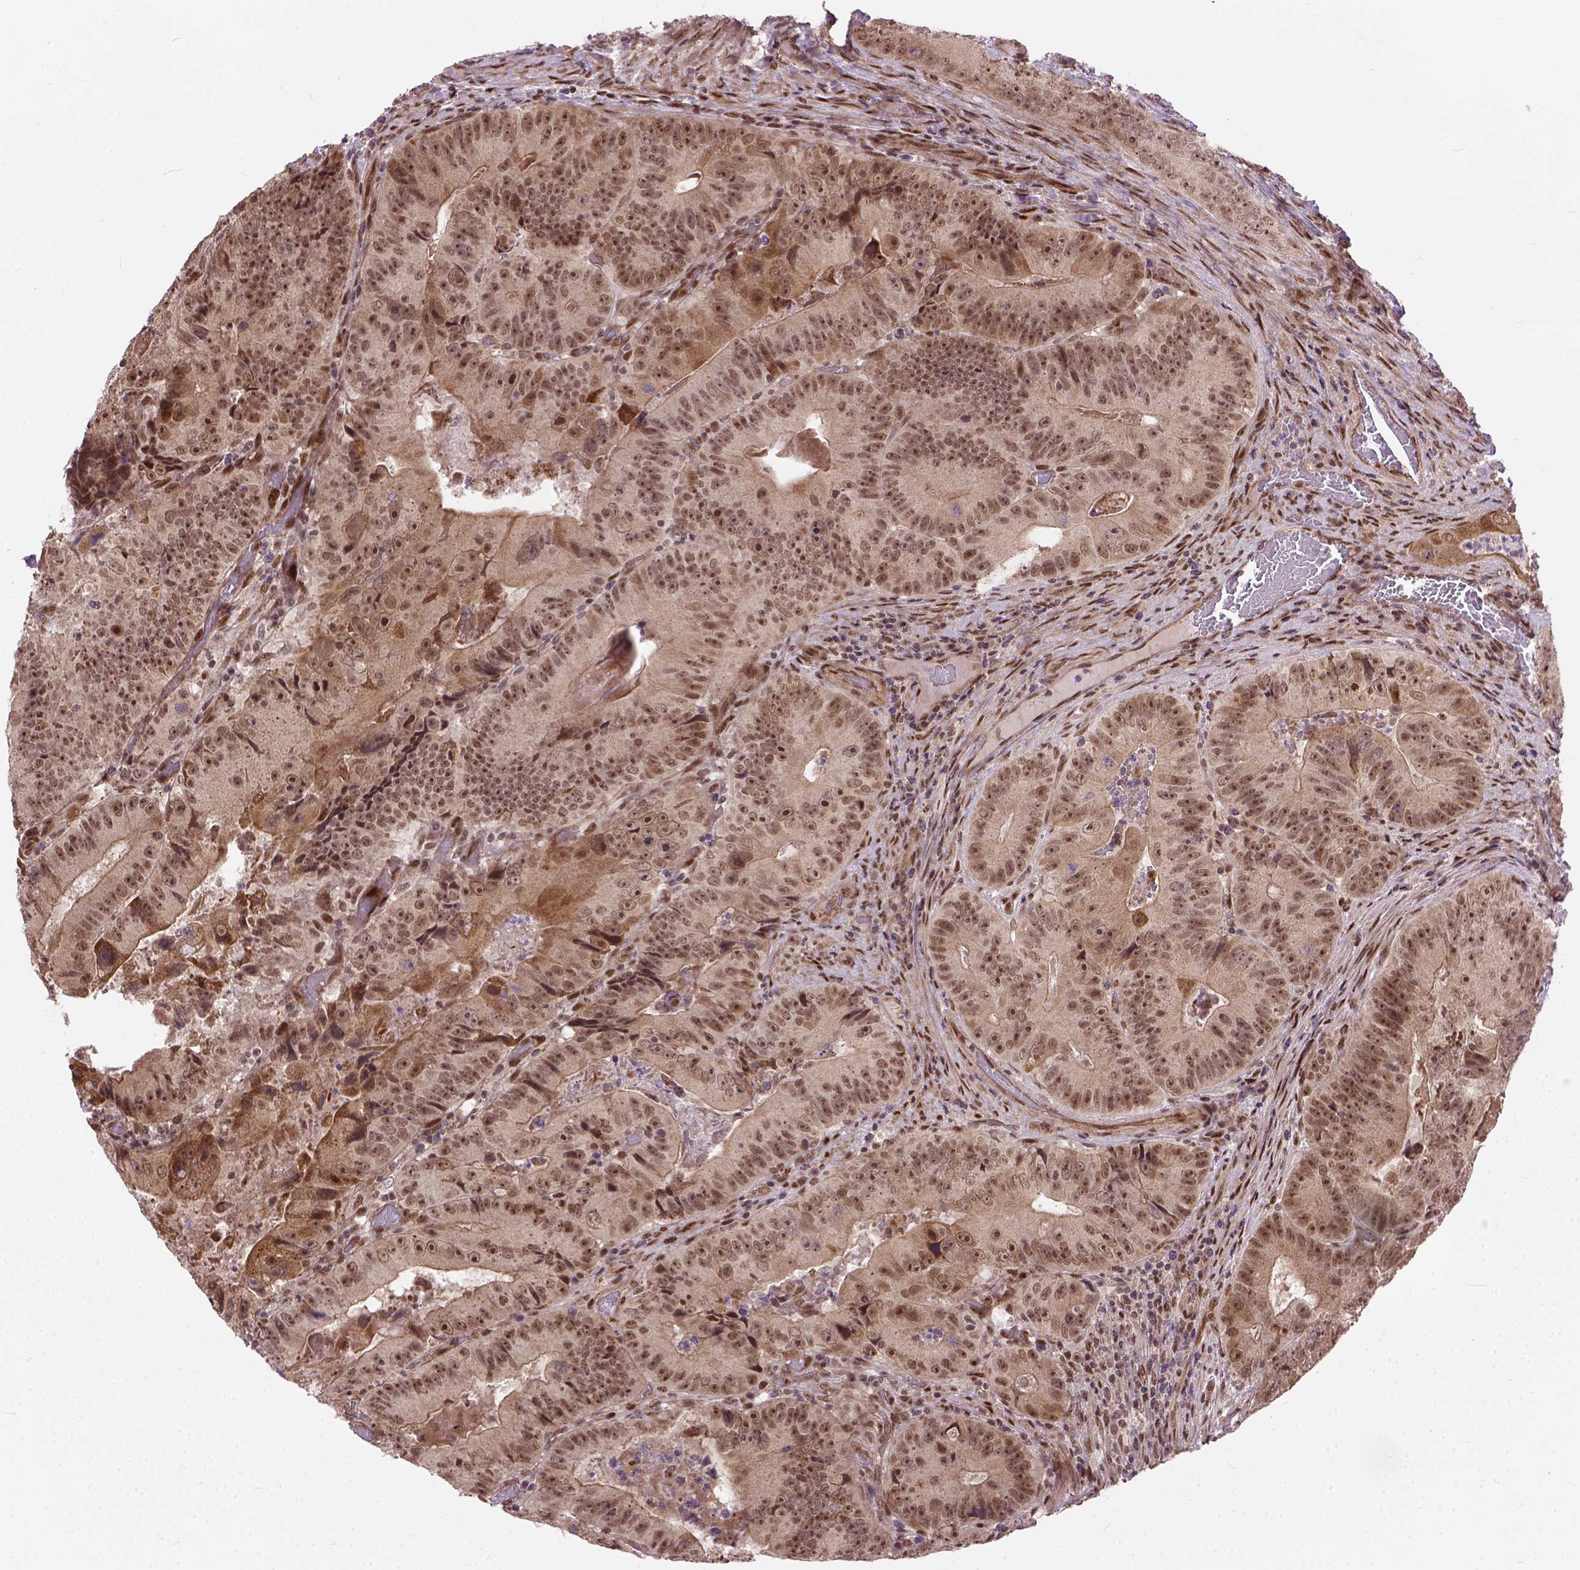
{"staining": {"intensity": "moderate", "quantity": ">75%", "location": "nuclear"}, "tissue": "colorectal cancer", "cell_type": "Tumor cells", "image_type": "cancer", "snomed": [{"axis": "morphology", "description": "Adenocarcinoma, NOS"}, {"axis": "topography", "description": "Colon"}], "caption": "Protein expression analysis of human colorectal cancer reveals moderate nuclear staining in approximately >75% of tumor cells.", "gene": "ZNF630", "patient": {"sex": "female", "age": 86}}